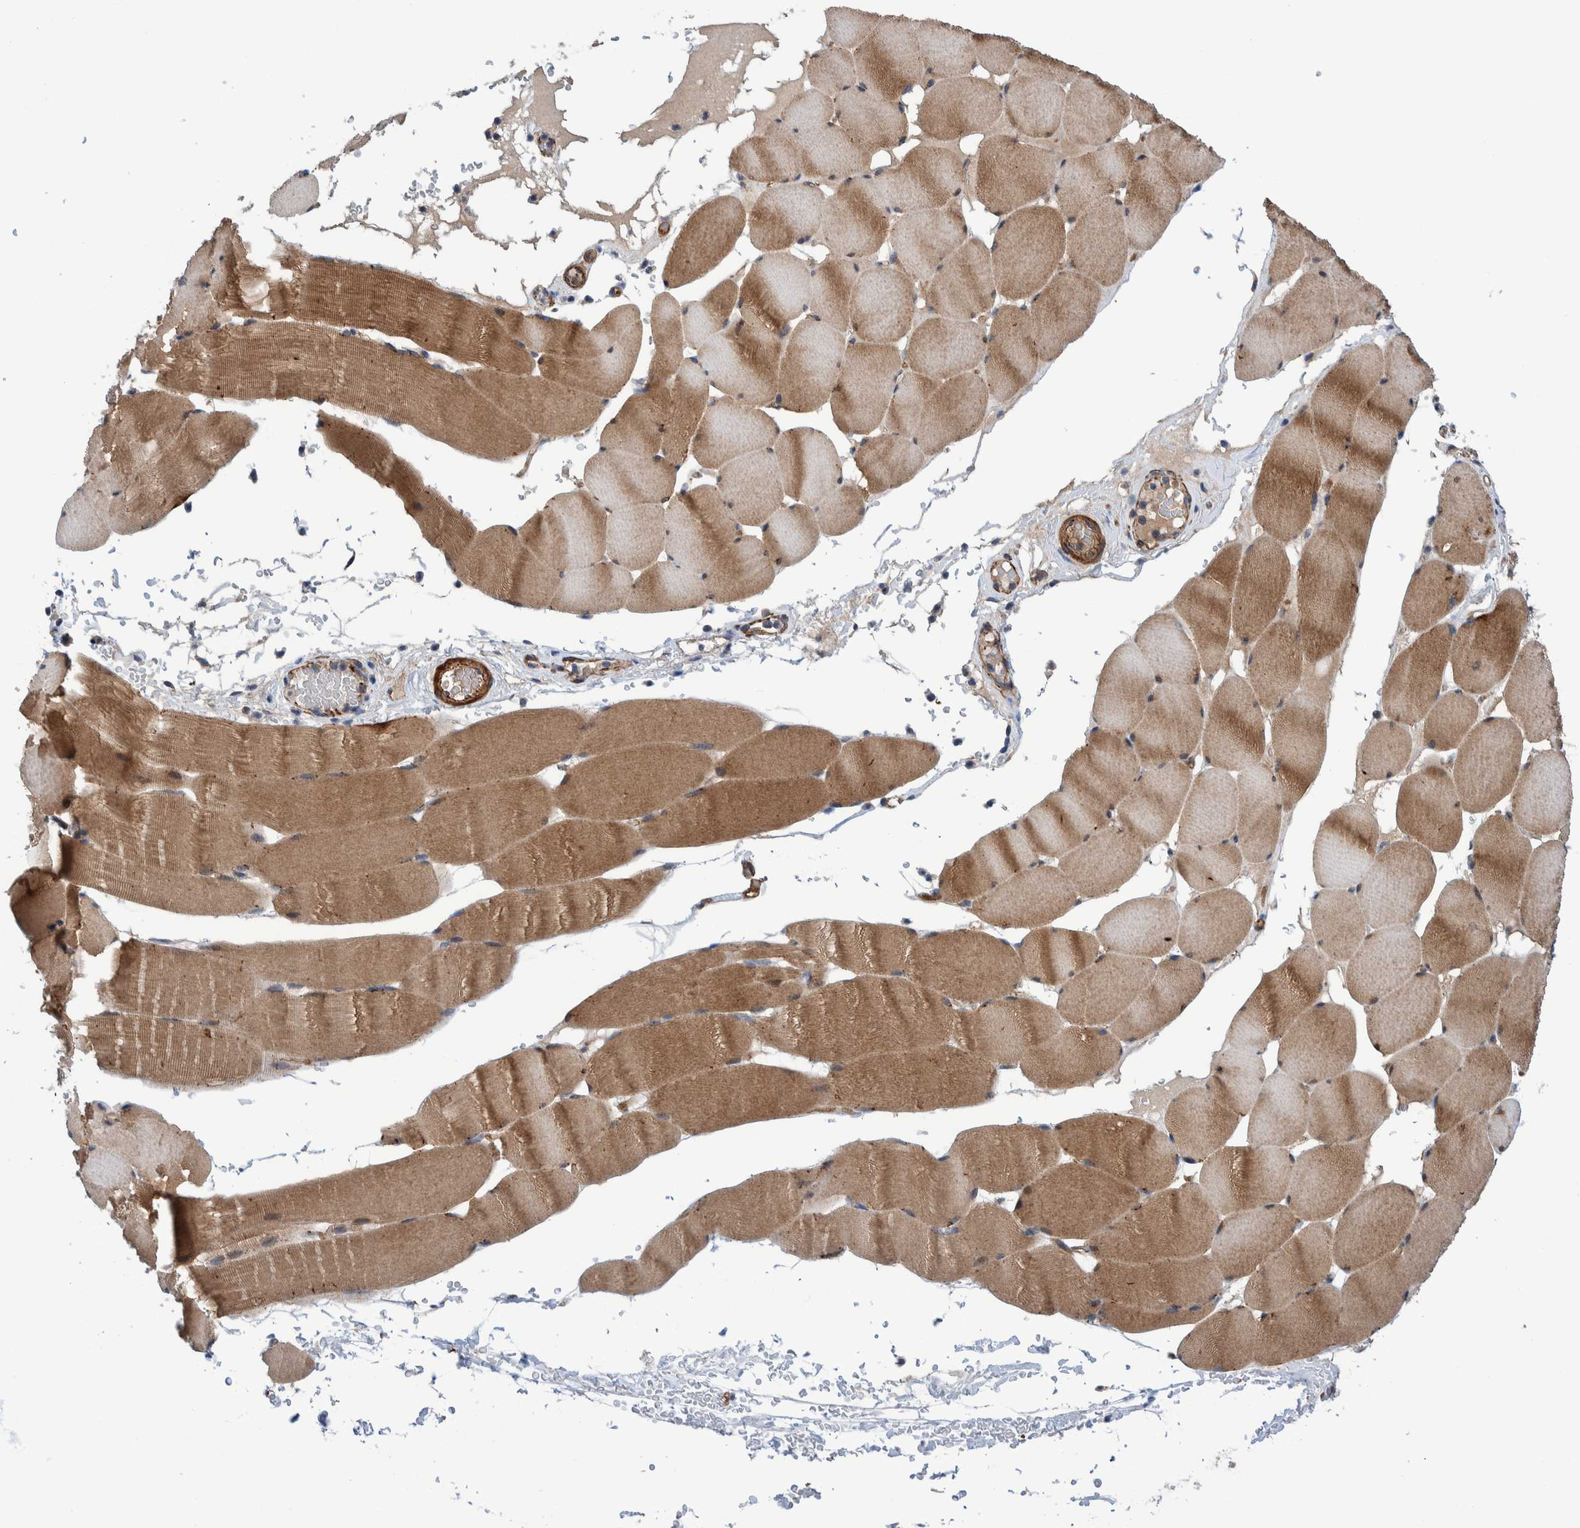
{"staining": {"intensity": "moderate", "quantity": ">75%", "location": "cytoplasmic/membranous"}, "tissue": "skeletal muscle", "cell_type": "Myocytes", "image_type": "normal", "snomed": [{"axis": "morphology", "description": "Normal tissue, NOS"}, {"axis": "topography", "description": "Skeletal muscle"}], "caption": "A high-resolution image shows immunohistochemistry staining of benign skeletal muscle, which exhibits moderate cytoplasmic/membranous positivity in about >75% of myocytes.", "gene": "ENSG00000262660", "patient": {"sex": "male", "age": 62}}